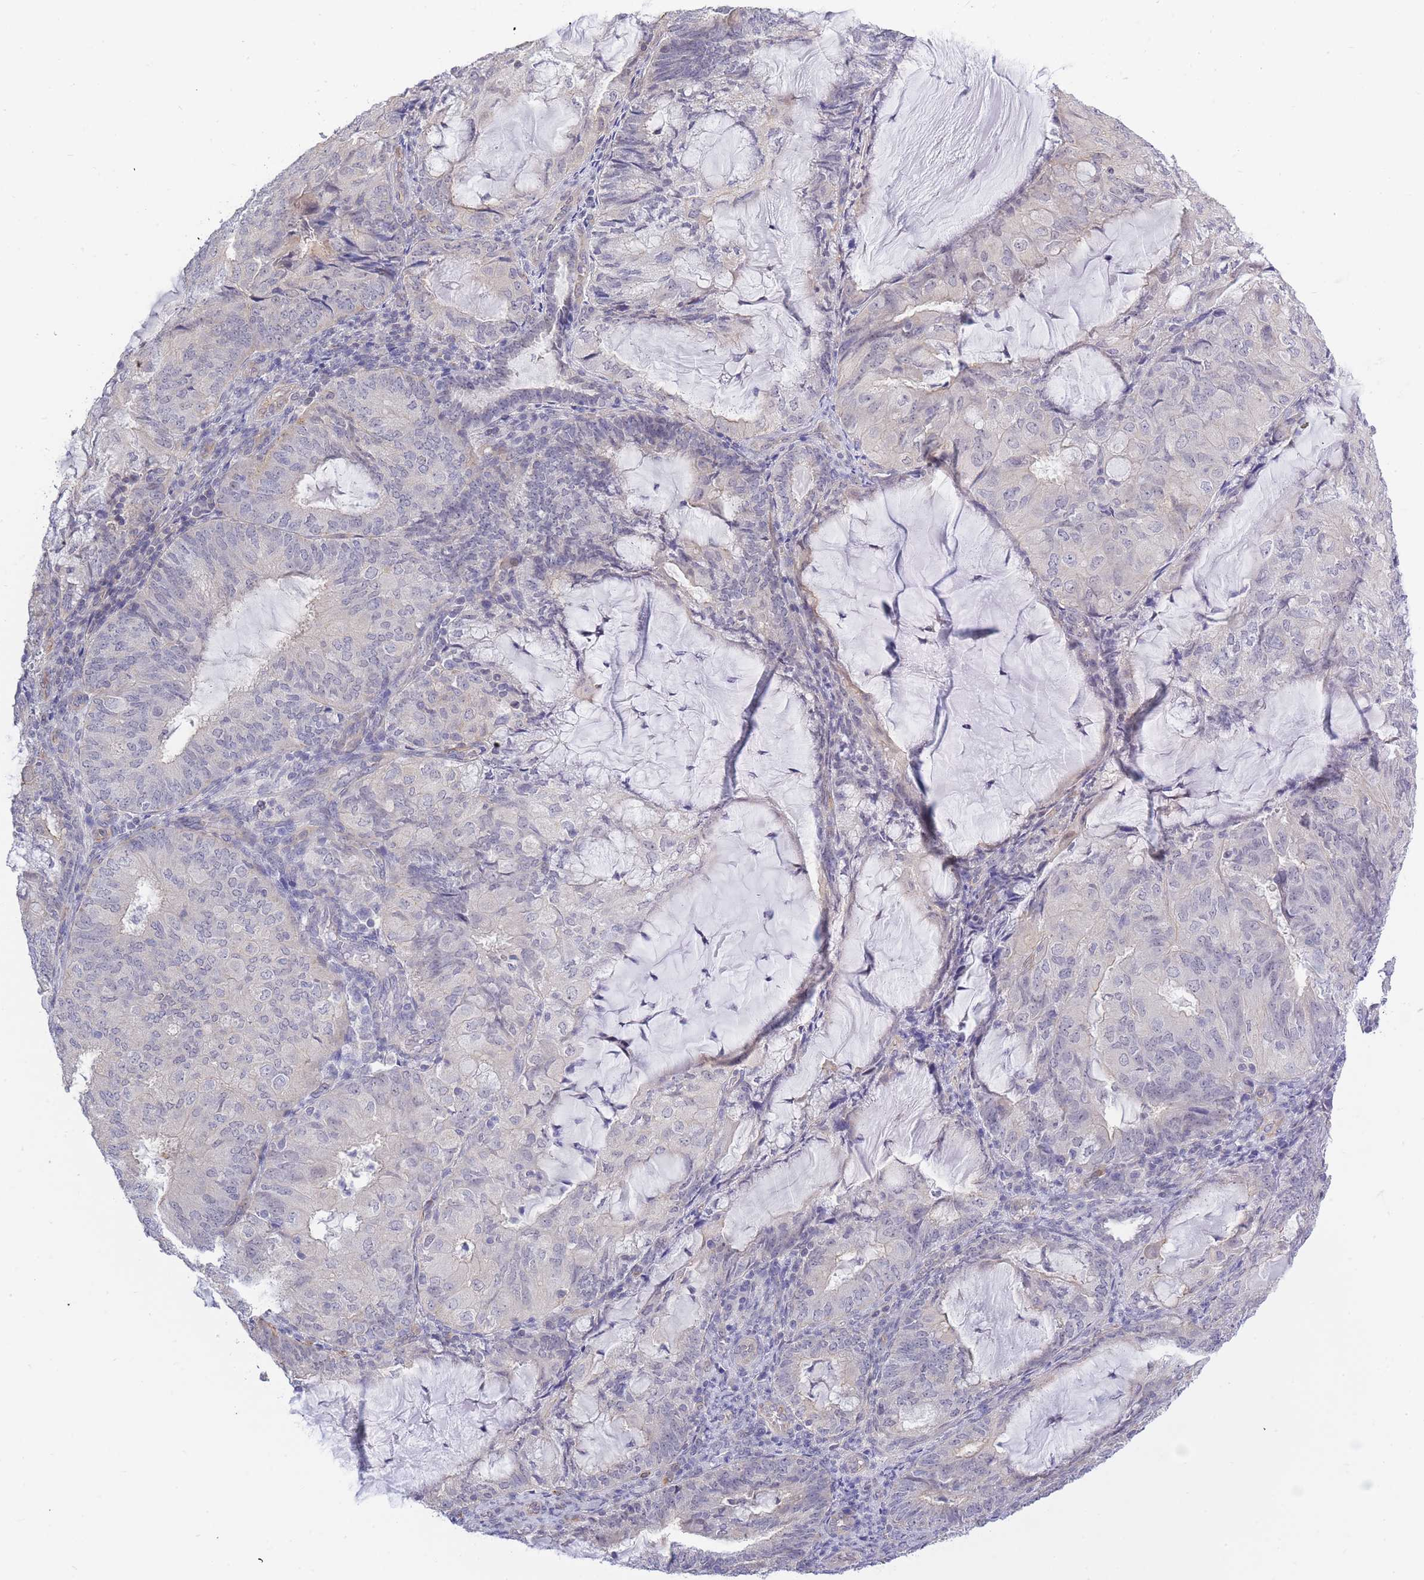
{"staining": {"intensity": "negative", "quantity": "none", "location": "none"}, "tissue": "endometrial cancer", "cell_type": "Tumor cells", "image_type": "cancer", "snomed": [{"axis": "morphology", "description": "Adenocarcinoma, NOS"}, {"axis": "topography", "description": "Endometrium"}], "caption": "Immunohistochemistry of human endometrial cancer shows no positivity in tumor cells. The staining is performed using DAB brown chromogen with nuclei counter-stained in using hematoxylin.", "gene": "C19orf25", "patient": {"sex": "female", "age": 81}}